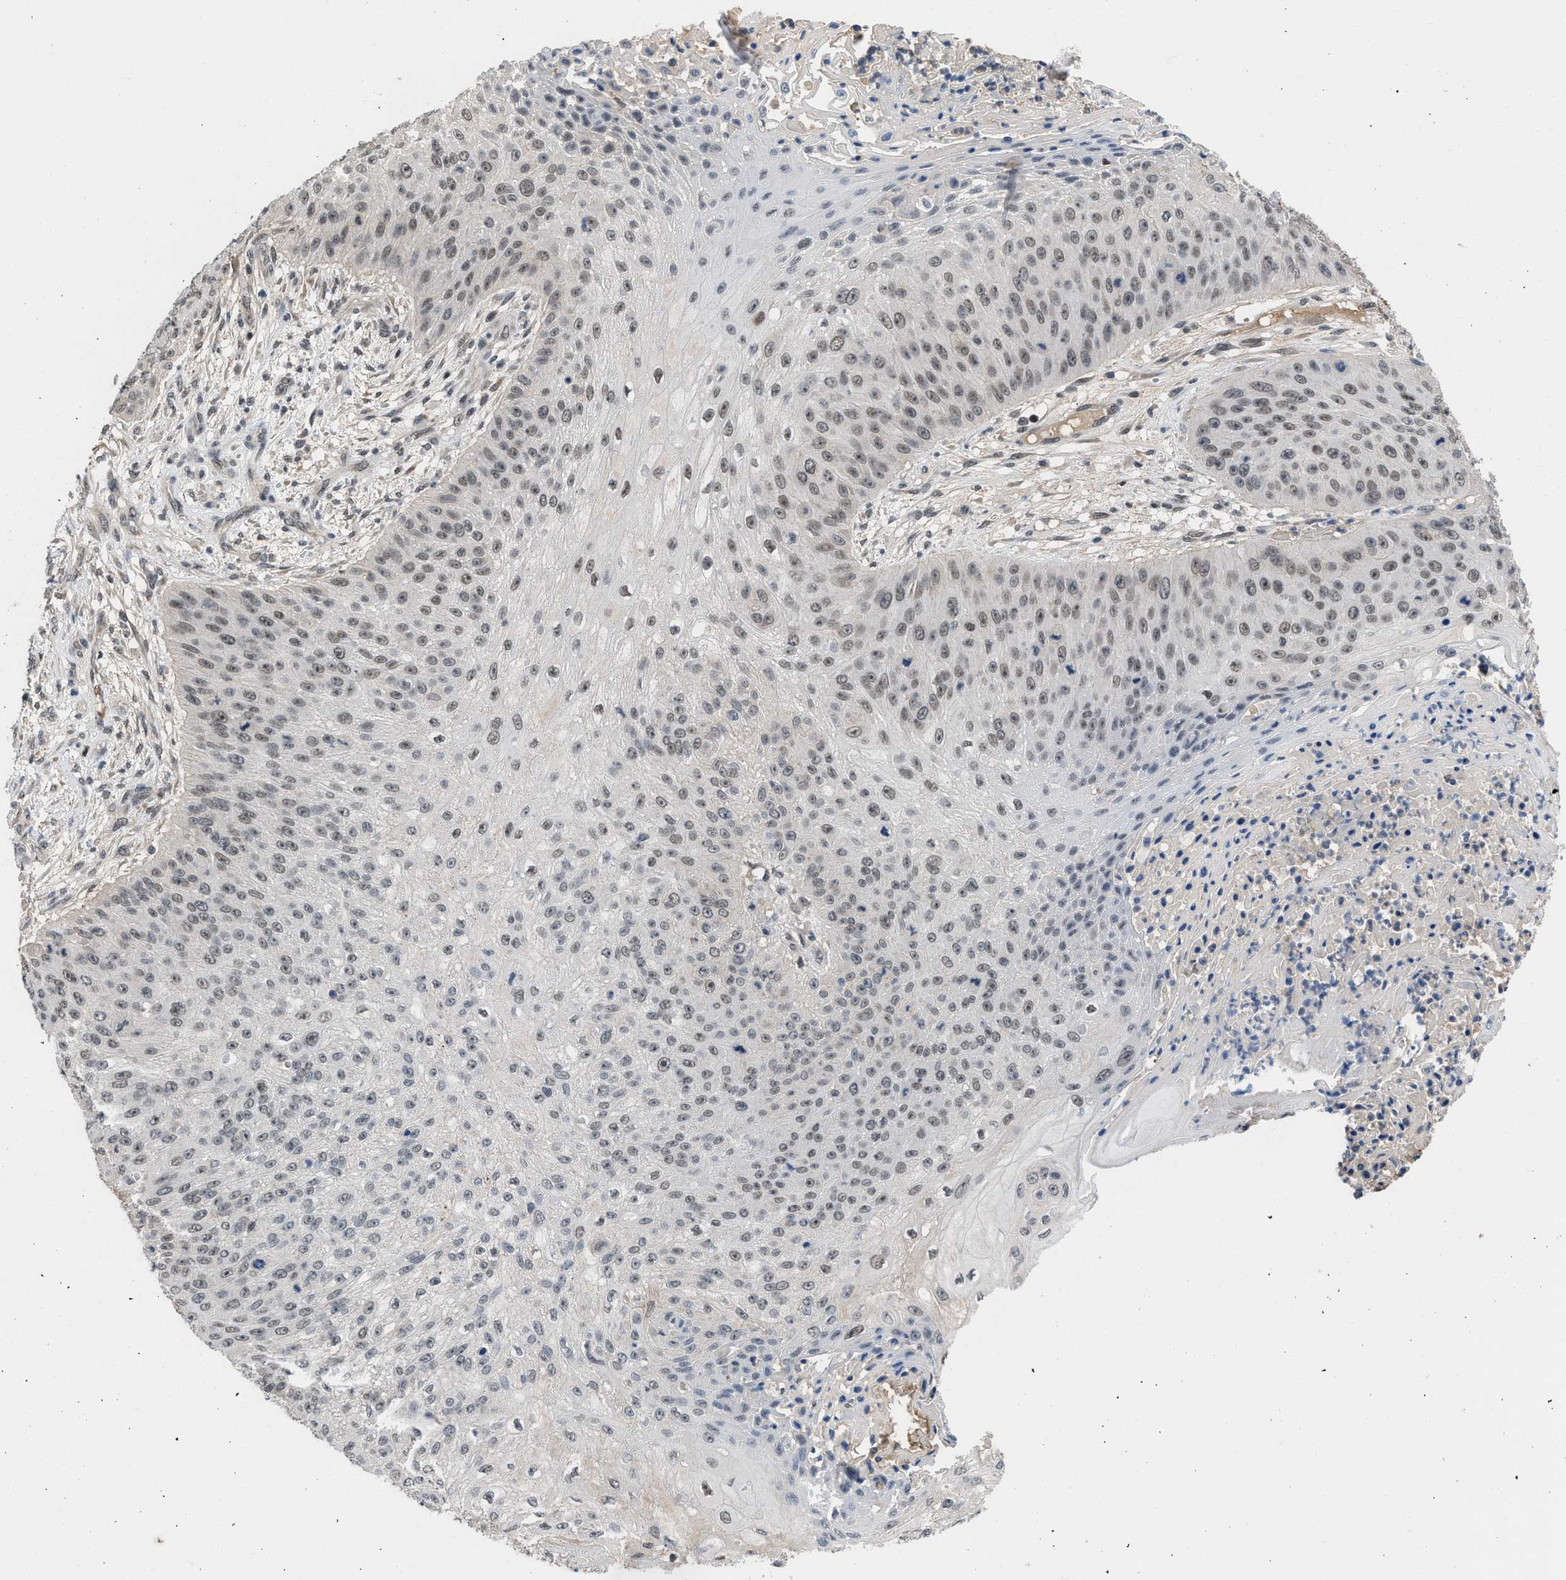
{"staining": {"intensity": "moderate", "quantity": ">75%", "location": "nuclear"}, "tissue": "skin cancer", "cell_type": "Tumor cells", "image_type": "cancer", "snomed": [{"axis": "morphology", "description": "Squamous cell carcinoma, NOS"}, {"axis": "topography", "description": "Skin"}], "caption": "Immunohistochemistry (IHC) micrograph of human skin cancer stained for a protein (brown), which reveals medium levels of moderate nuclear positivity in approximately >75% of tumor cells.", "gene": "TERF2IP", "patient": {"sex": "female", "age": 80}}